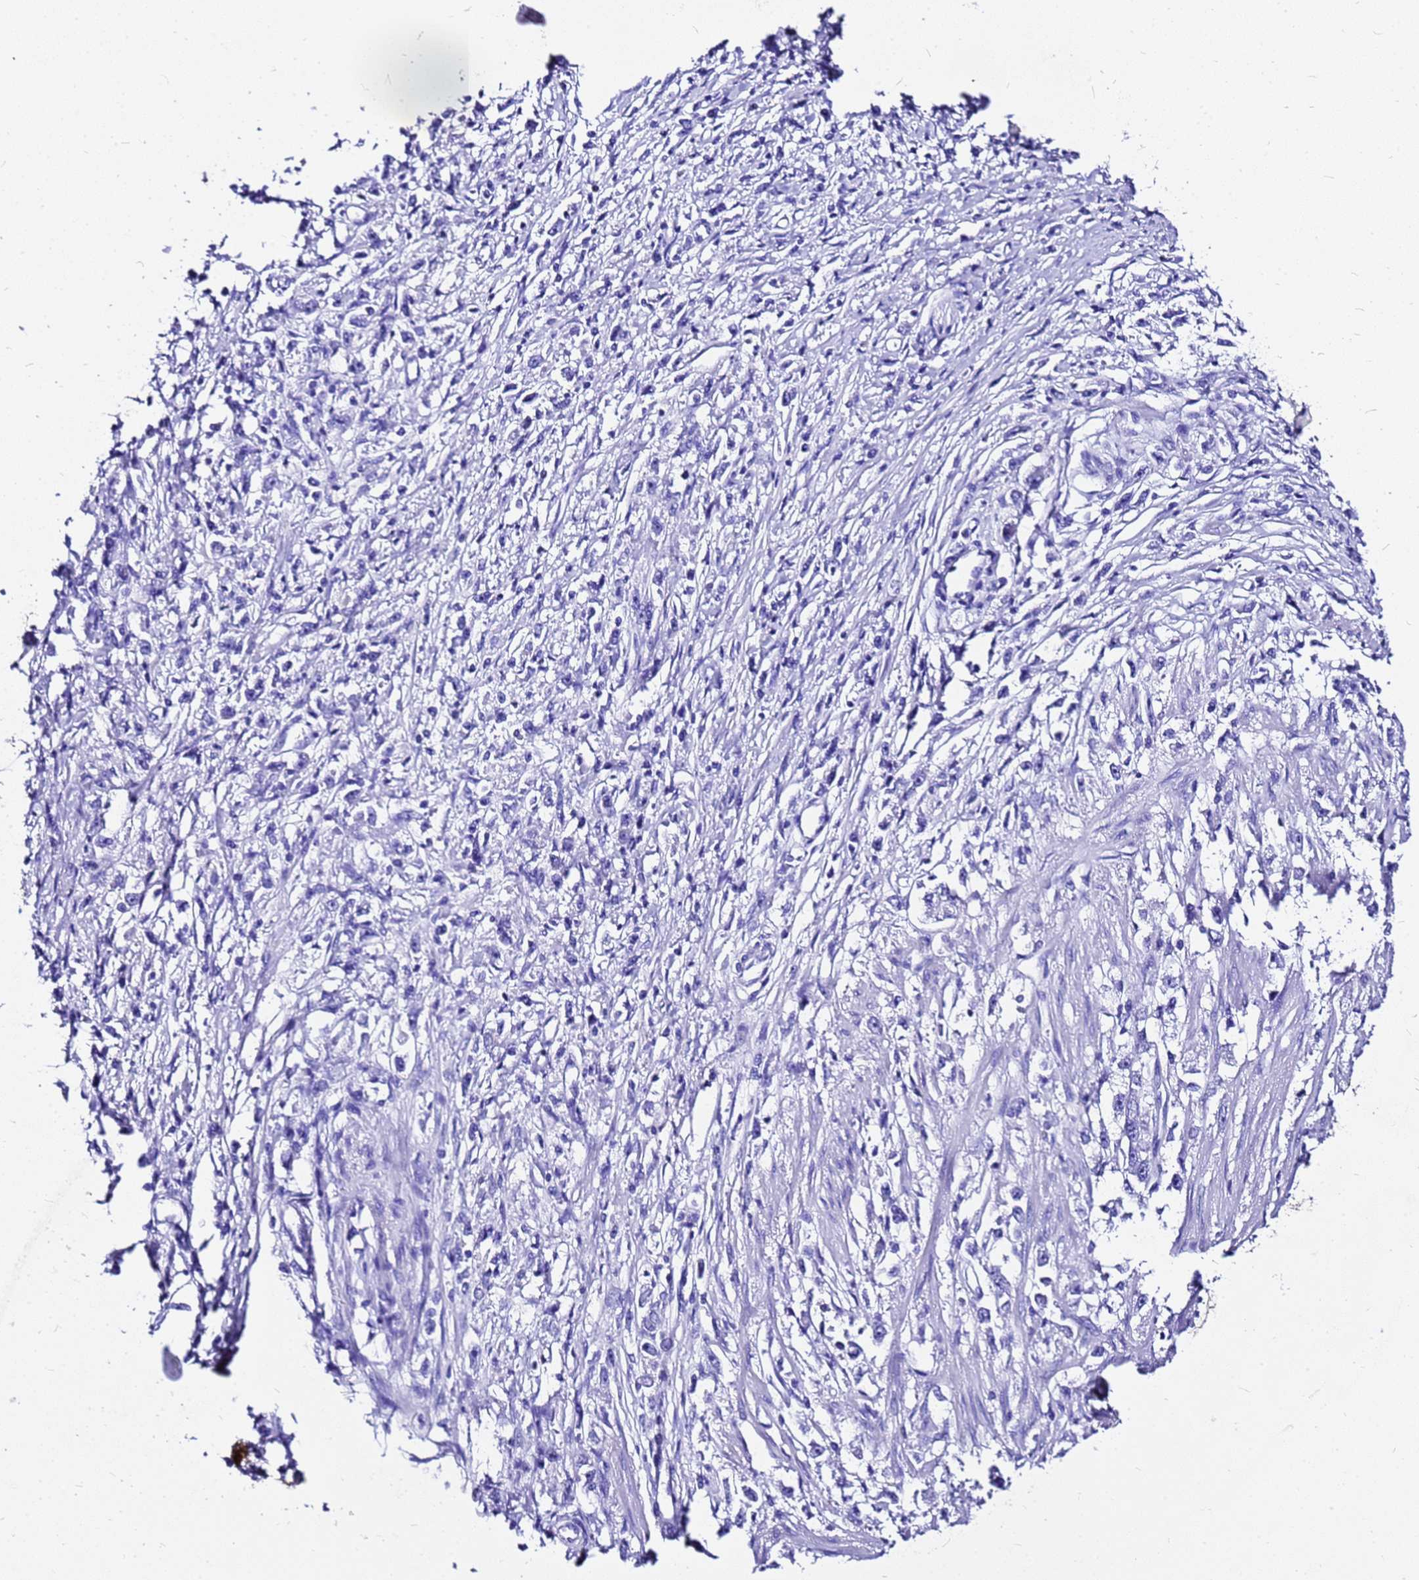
{"staining": {"intensity": "negative", "quantity": "none", "location": "none"}, "tissue": "stomach cancer", "cell_type": "Tumor cells", "image_type": "cancer", "snomed": [{"axis": "morphology", "description": "Adenocarcinoma, NOS"}, {"axis": "topography", "description": "Stomach"}], "caption": "A high-resolution photomicrograph shows immunohistochemistry (IHC) staining of stomach cancer (adenocarcinoma), which reveals no significant expression in tumor cells.", "gene": "HERC4", "patient": {"sex": "female", "age": 59}}